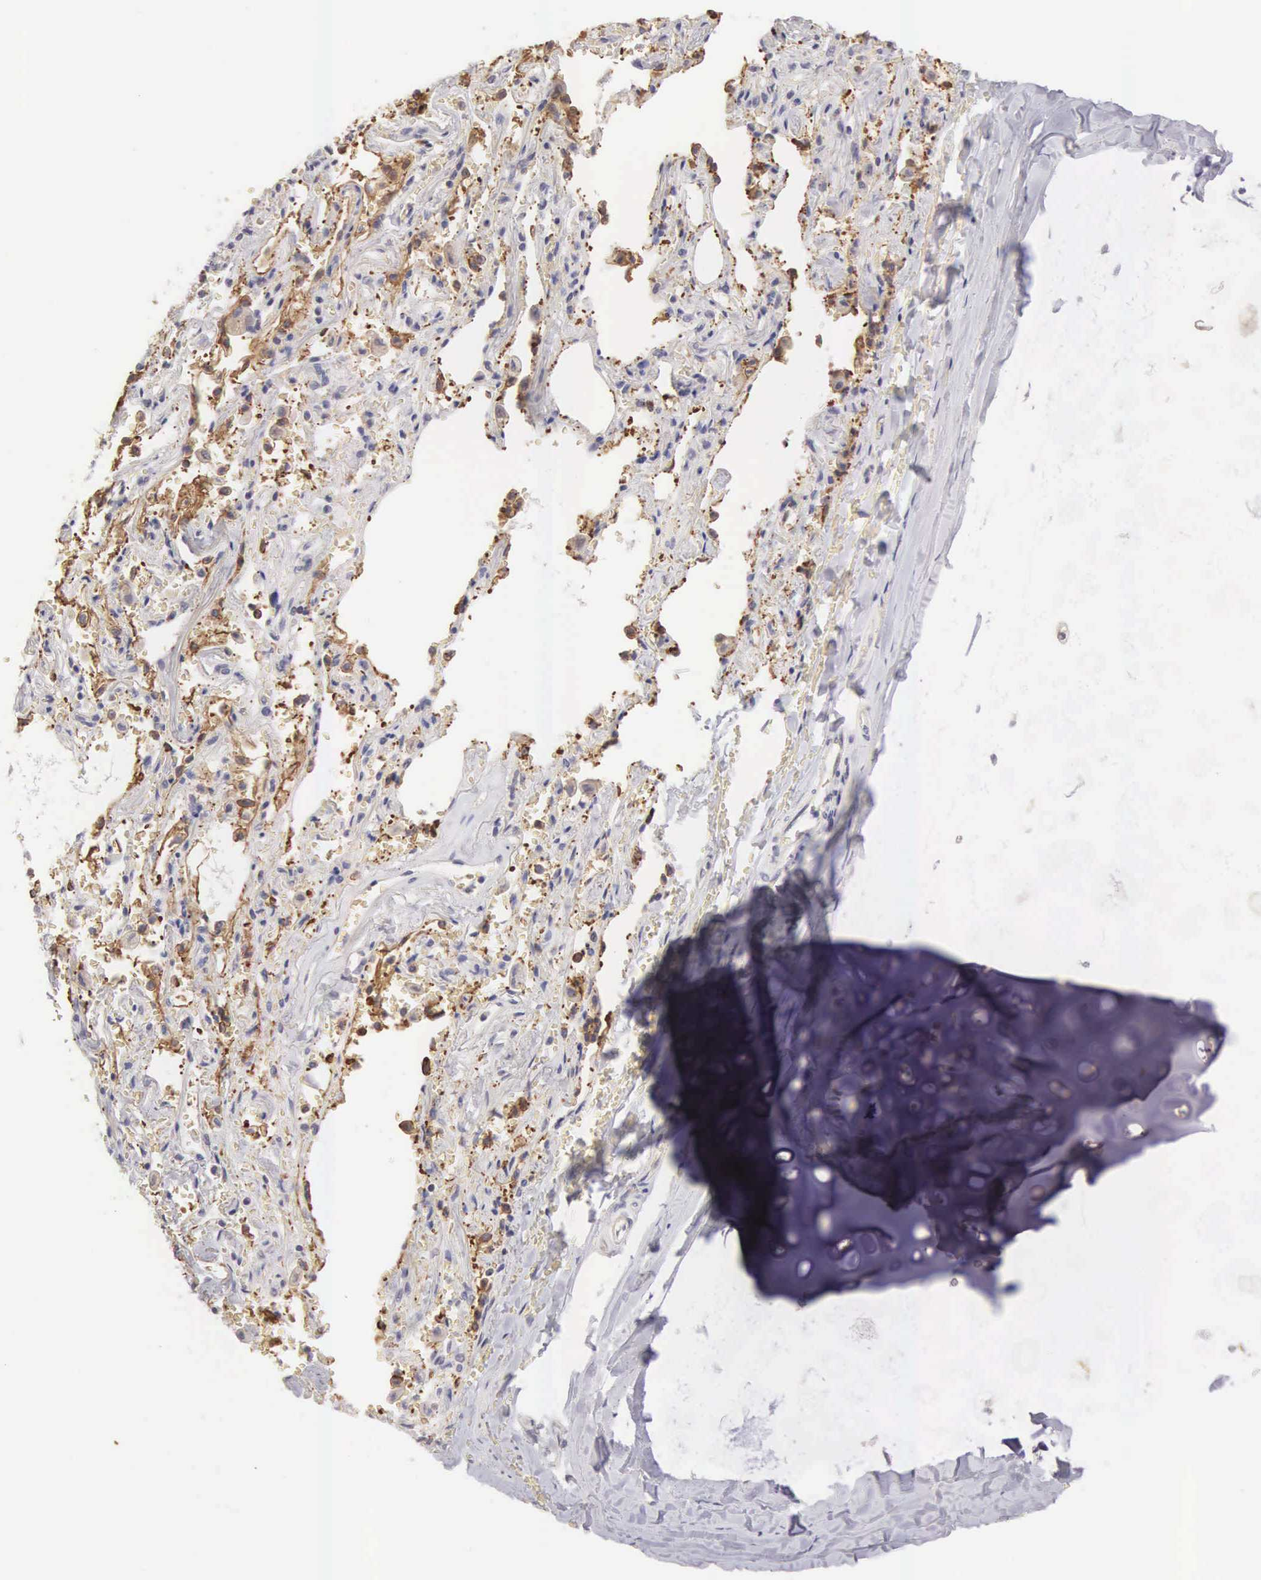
{"staining": {"intensity": "negative", "quantity": "none", "location": "none"}, "tissue": "adipose tissue", "cell_type": "Adipocytes", "image_type": "normal", "snomed": [{"axis": "morphology", "description": "Normal tissue, NOS"}, {"axis": "topography", "description": "Cartilage tissue"}, {"axis": "topography", "description": "Lung"}], "caption": "High power microscopy histopathology image of an immunohistochemistry (IHC) photomicrograph of benign adipose tissue, revealing no significant positivity in adipocytes.", "gene": "TXLNG", "patient": {"sex": "male", "age": 65}}